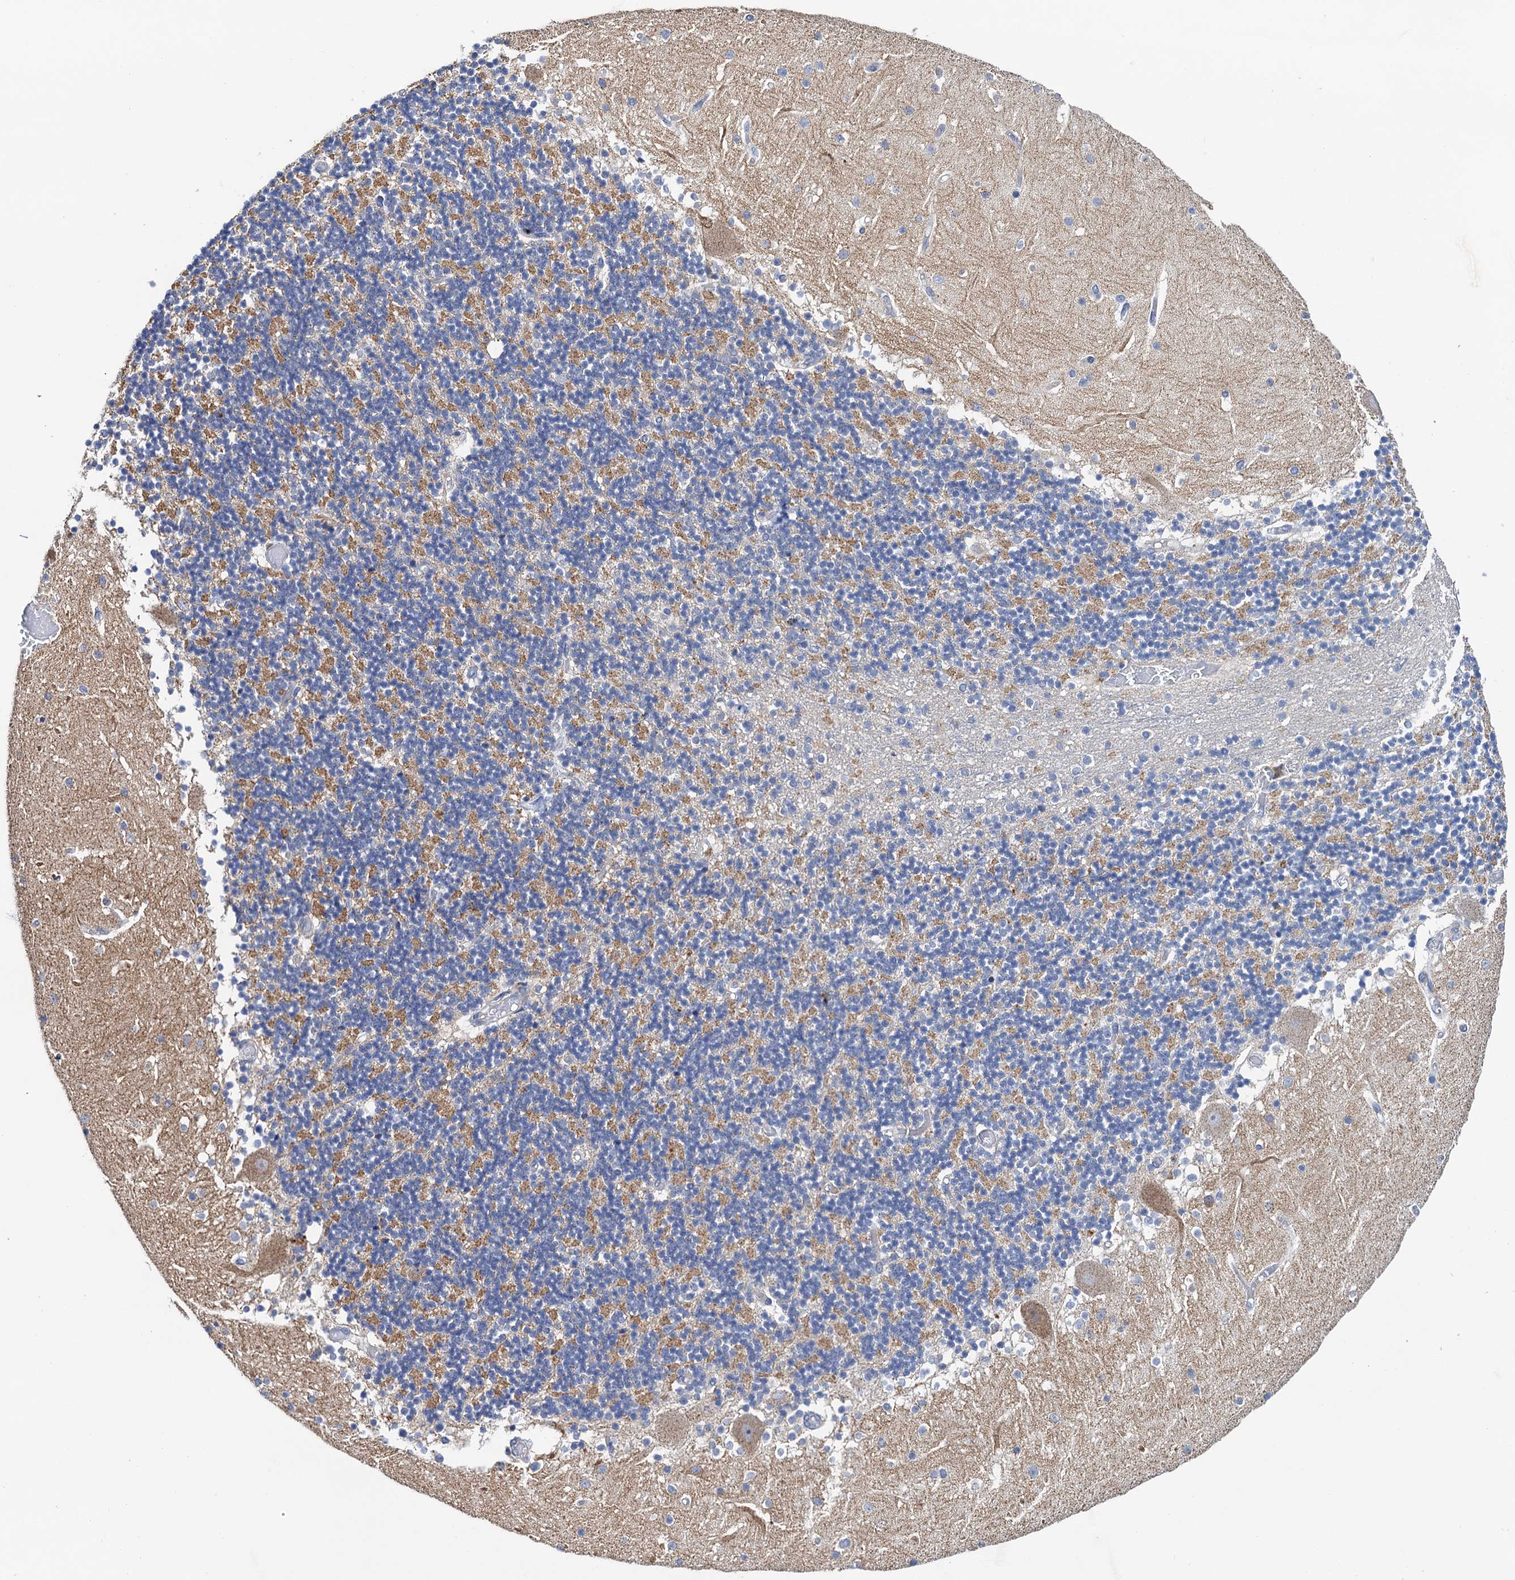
{"staining": {"intensity": "moderate", "quantity": "25%-75%", "location": "cytoplasmic/membranous"}, "tissue": "cerebellum", "cell_type": "Cells in granular layer", "image_type": "normal", "snomed": [{"axis": "morphology", "description": "Normal tissue, NOS"}, {"axis": "topography", "description": "Cerebellum"}], "caption": "A brown stain shows moderate cytoplasmic/membranous staining of a protein in cells in granular layer of unremarkable human cerebellum. The staining was performed using DAB (3,3'-diaminobenzidine) to visualize the protein expression in brown, while the nuclei were stained in blue with hematoxylin (Magnification: 20x).", "gene": "MRPL48", "patient": {"sex": "female", "age": 28}}